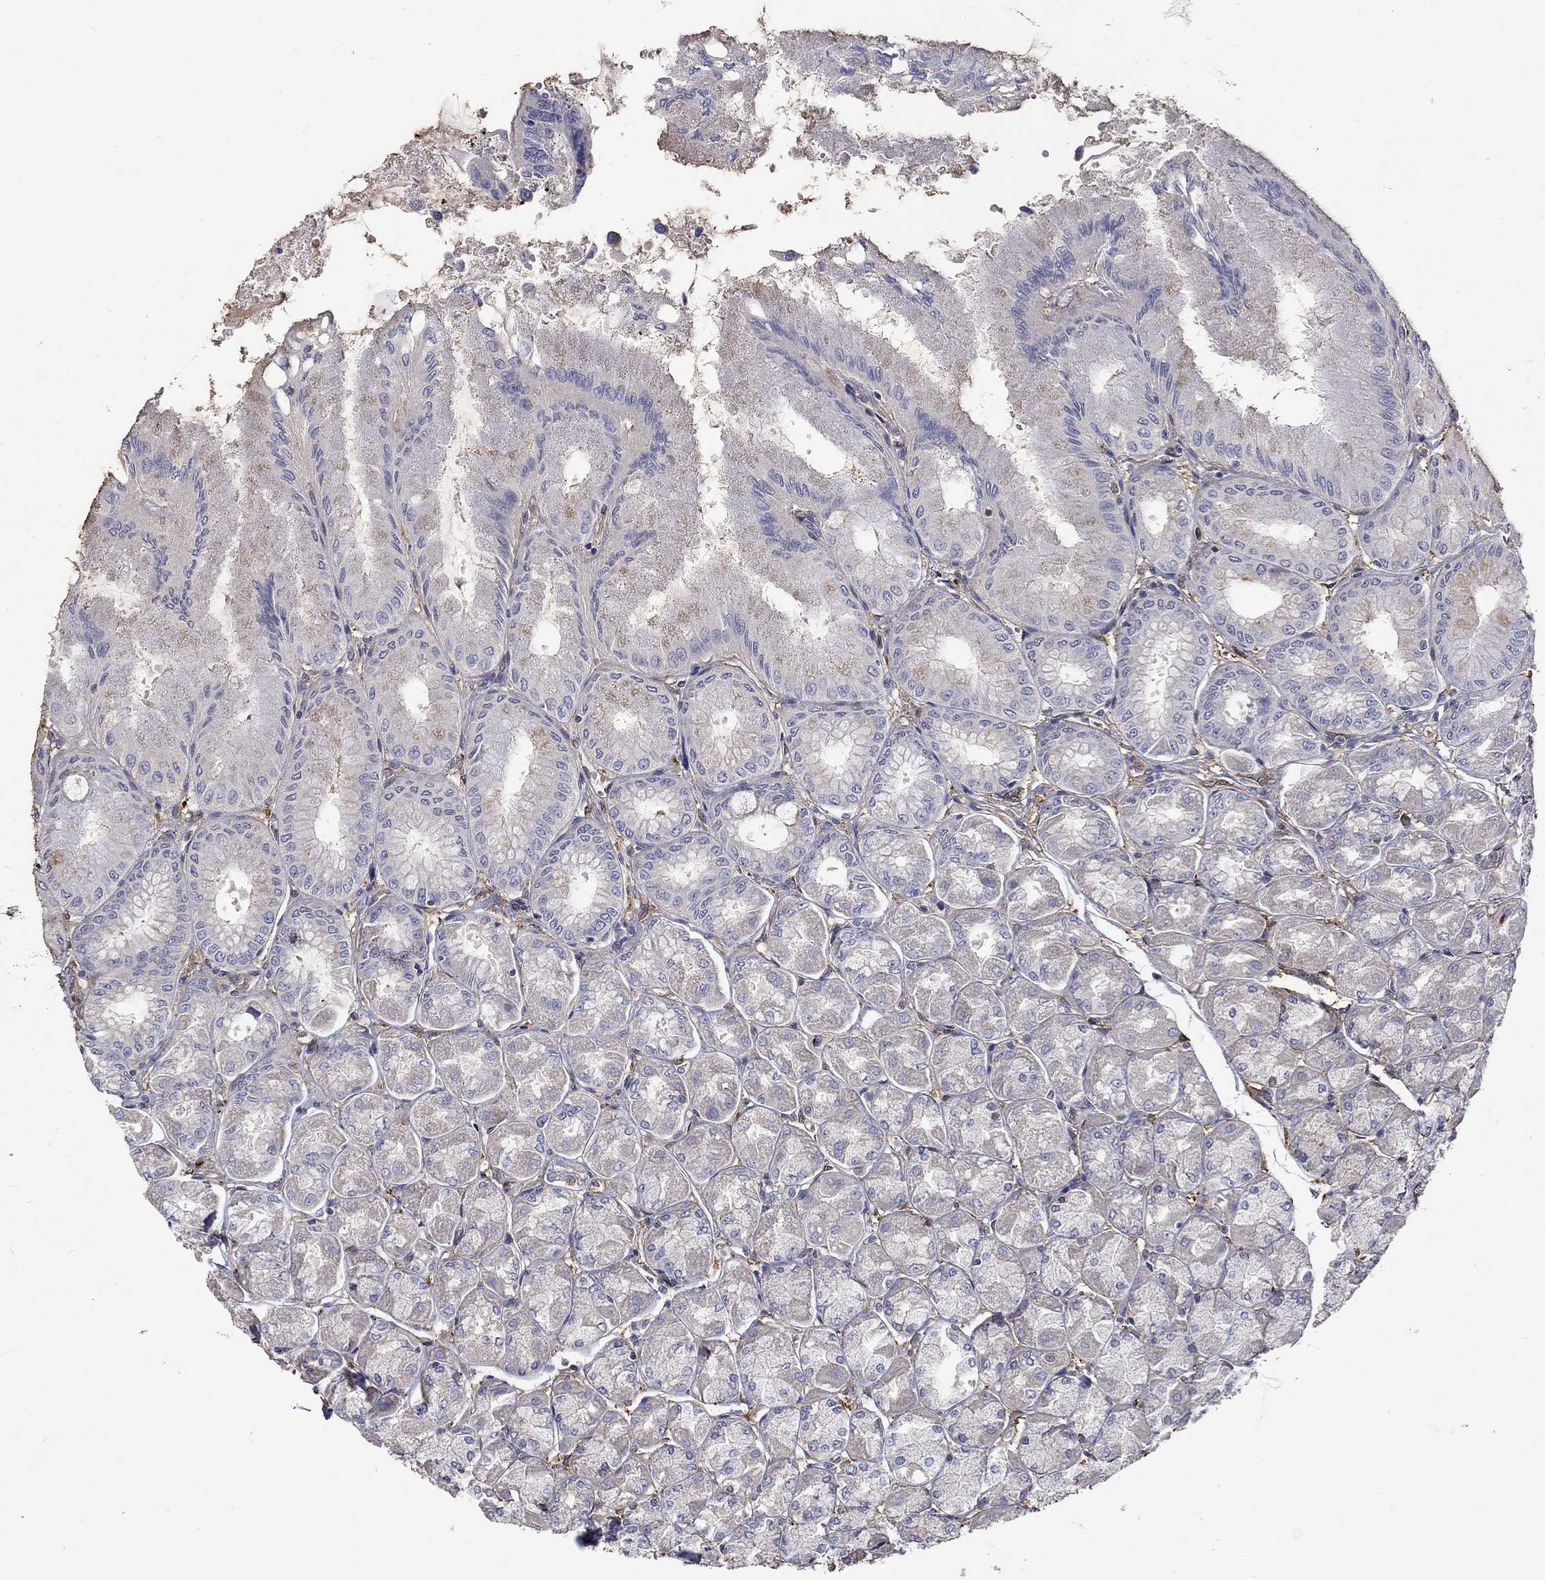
{"staining": {"intensity": "weak", "quantity": "<25%", "location": "cytoplasmic/membranous"}, "tissue": "stomach", "cell_type": "Glandular cells", "image_type": "normal", "snomed": [{"axis": "morphology", "description": "Normal tissue, NOS"}, {"axis": "topography", "description": "Stomach, upper"}], "caption": "Immunohistochemistry histopathology image of unremarkable human stomach stained for a protein (brown), which displays no positivity in glandular cells. (DAB (3,3'-diaminobenzidine) IHC, high magnification).", "gene": "DPYSL2", "patient": {"sex": "male", "age": 60}}